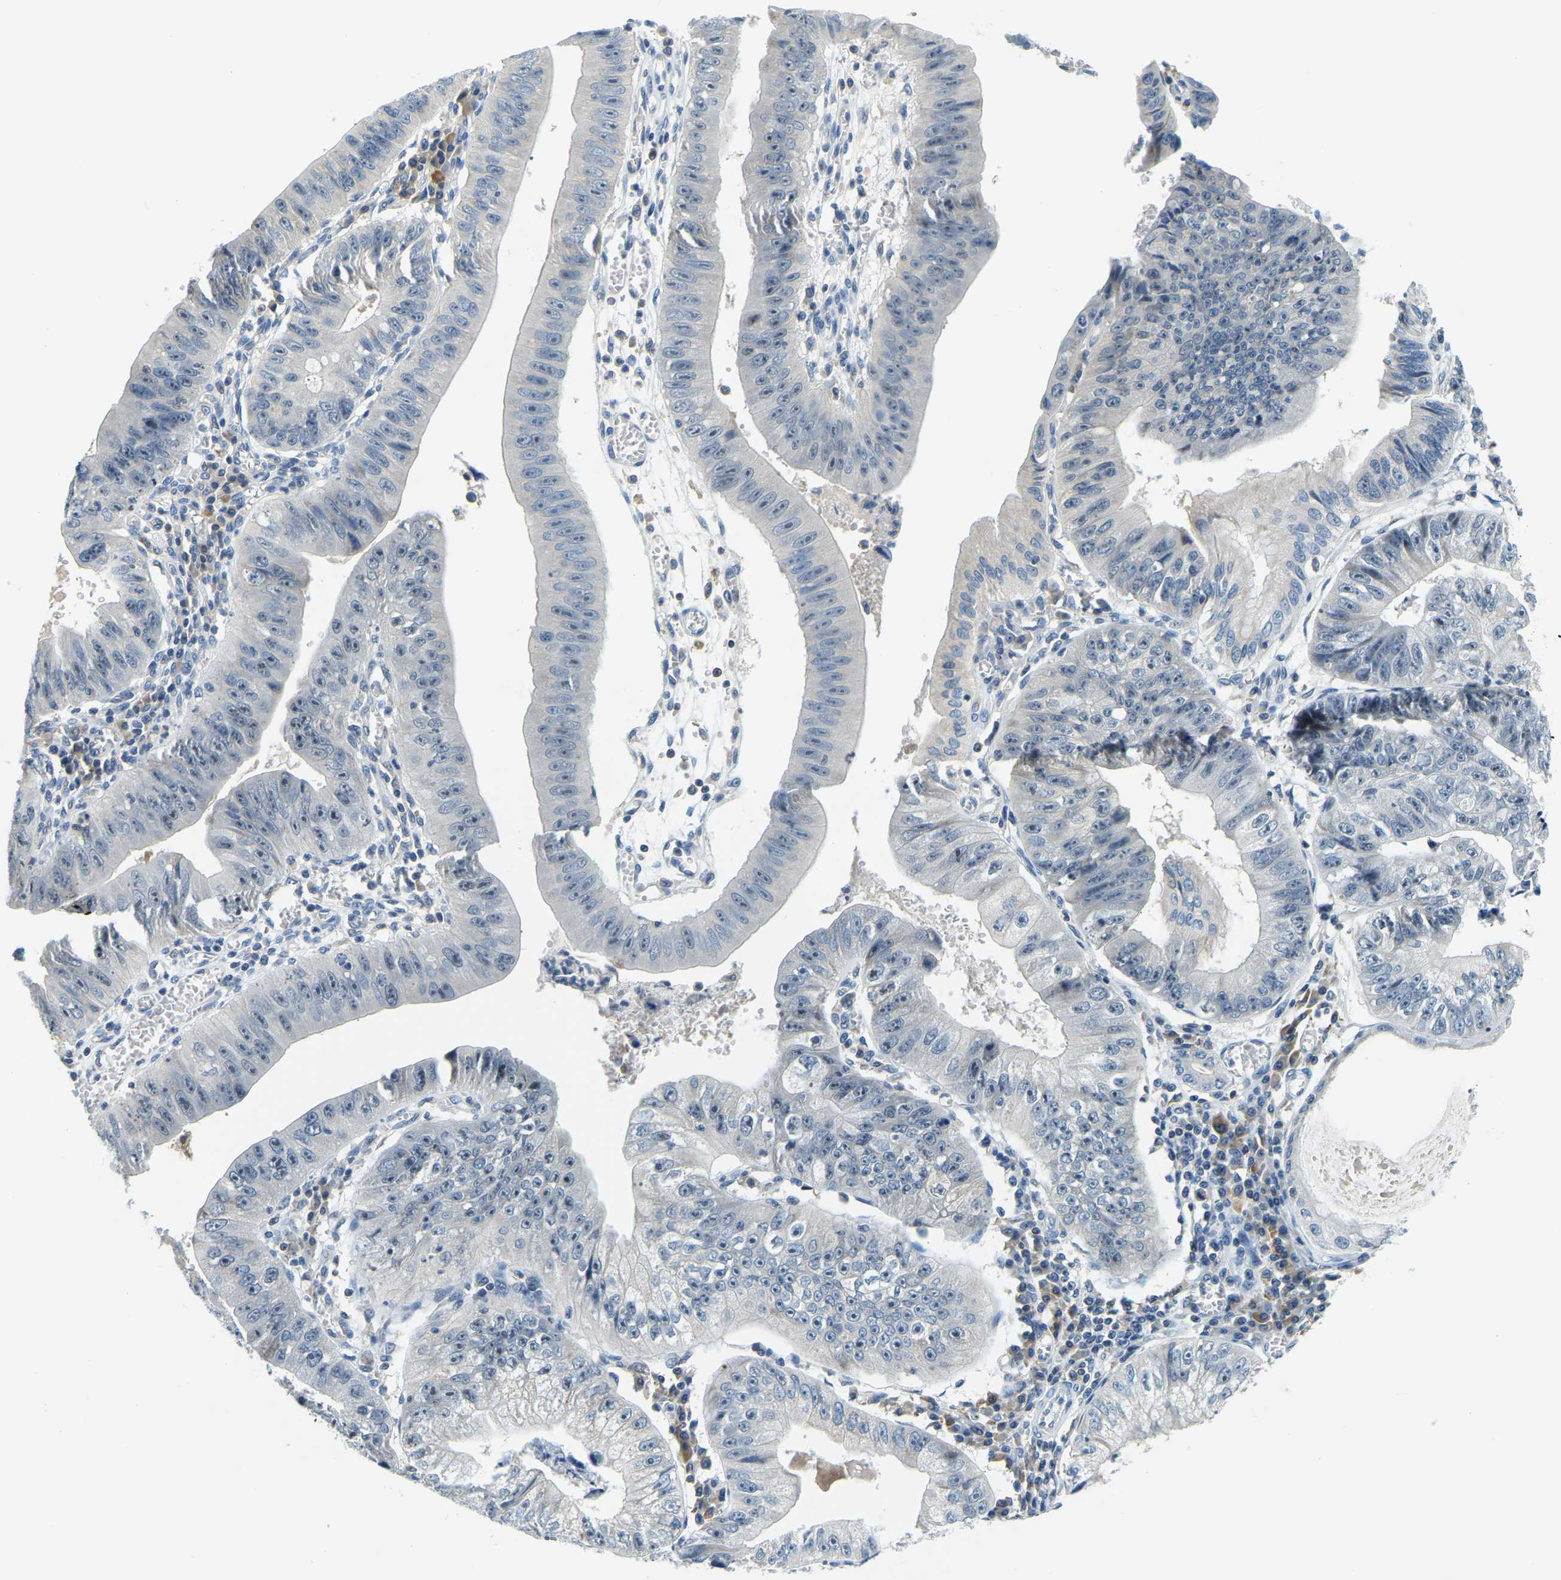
{"staining": {"intensity": "negative", "quantity": "none", "location": "none"}, "tissue": "stomach cancer", "cell_type": "Tumor cells", "image_type": "cancer", "snomed": [{"axis": "morphology", "description": "Adenocarcinoma, NOS"}, {"axis": "topography", "description": "Stomach"}], "caption": "Immunohistochemistry image of human stomach adenocarcinoma stained for a protein (brown), which displays no positivity in tumor cells.", "gene": "RRP1", "patient": {"sex": "male", "age": 59}}